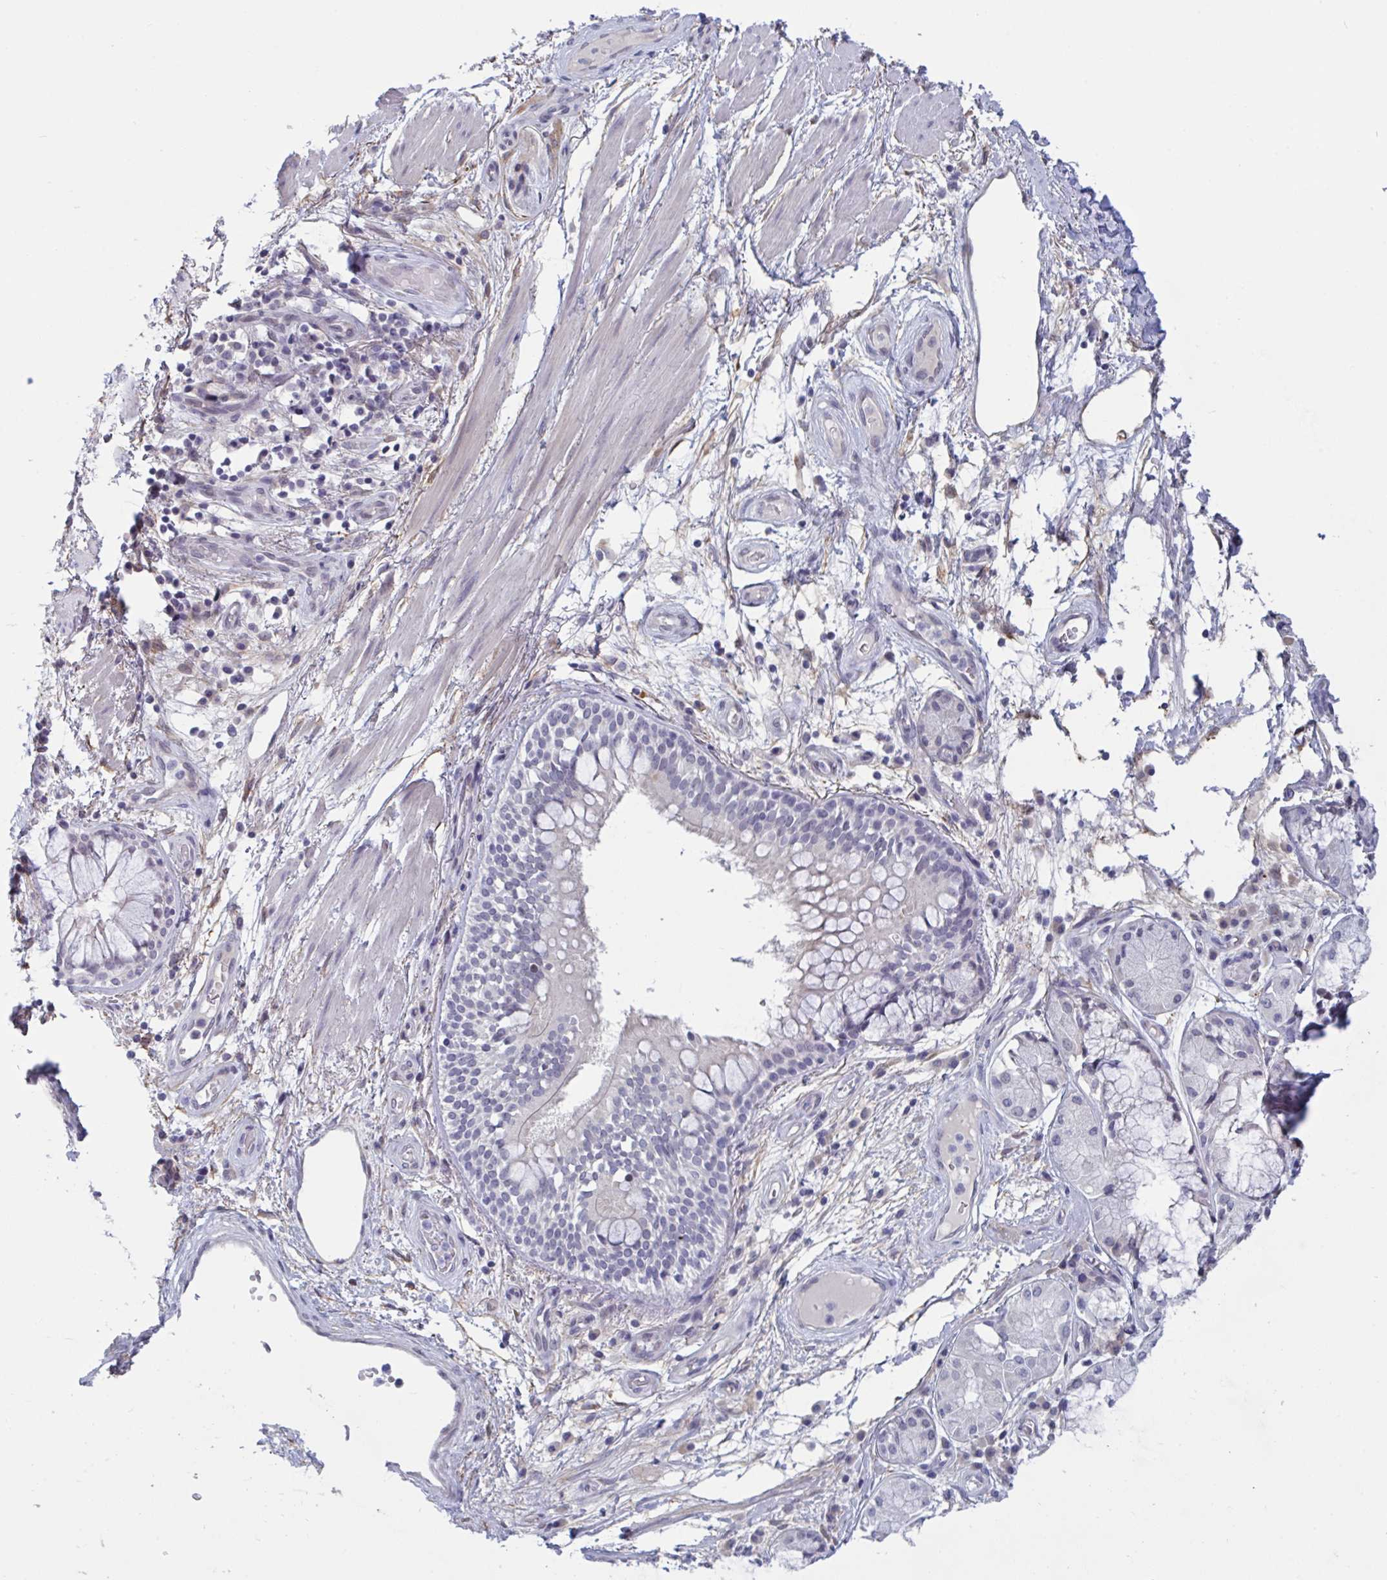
{"staining": {"intensity": "negative", "quantity": "none", "location": "none"}, "tissue": "adipose tissue", "cell_type": "Adipocytes", "image_type": "normal", "snomed": [{"axis": "morphology", "description": "Normal tissue, NOS"}, {"axis": "topography", "description": "Cartilage tissue"}, {"axis": "topography", "description": "Bronchus"}], "caption": "Protein analysis of benign adipose tissue shows no significant positivity in adipocytes. The staining was performed using DAB to visualize the protein expression in brown, while the nuclei were stained in blue with hematoxylin (Magnification: 20x).", "gene": "TCEAL8", "patient": {"sex": "male", "age": 64}}